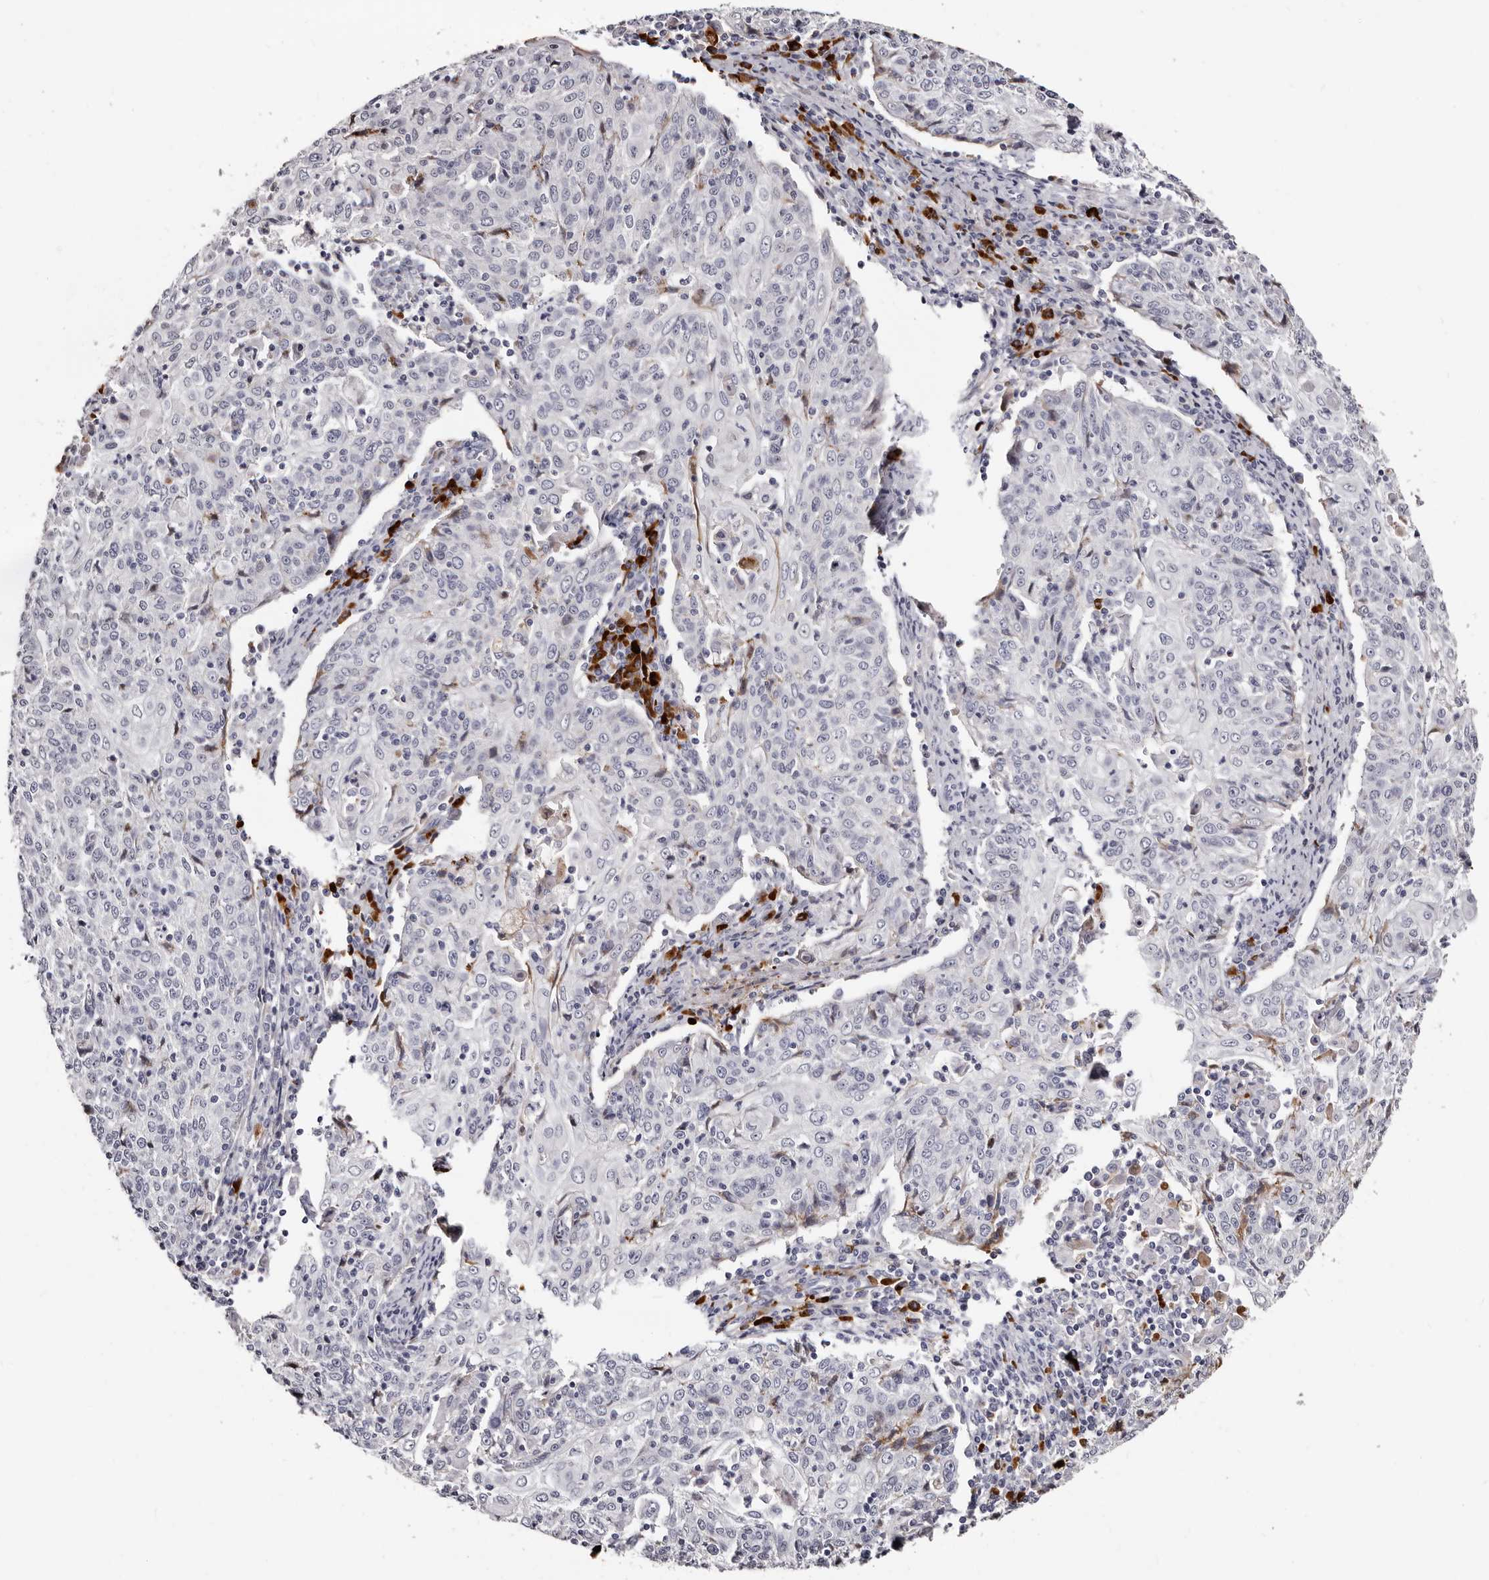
{"staining": {"intensity": "negative", "quantity": "none", "location": "none"}, "tissue": "cervical cancer", "cell_type": "Tumor cells", "image_type": "cancer", "snomed": [{"axis": "morphology", "description": "Squamous cell carcinoma, NOS"}, {"axis": "topography", "description": "Cervix"}], "caption": "Protein analysis of cervical cancer (squamous cell carcinoma) demonstrates no significant positivity in tumor cells. (DAB immunohistochemistry with hematoxylin counter stain).", "gene": "TBC1D22B", "patient": {"sex": "female", "age": 48}}